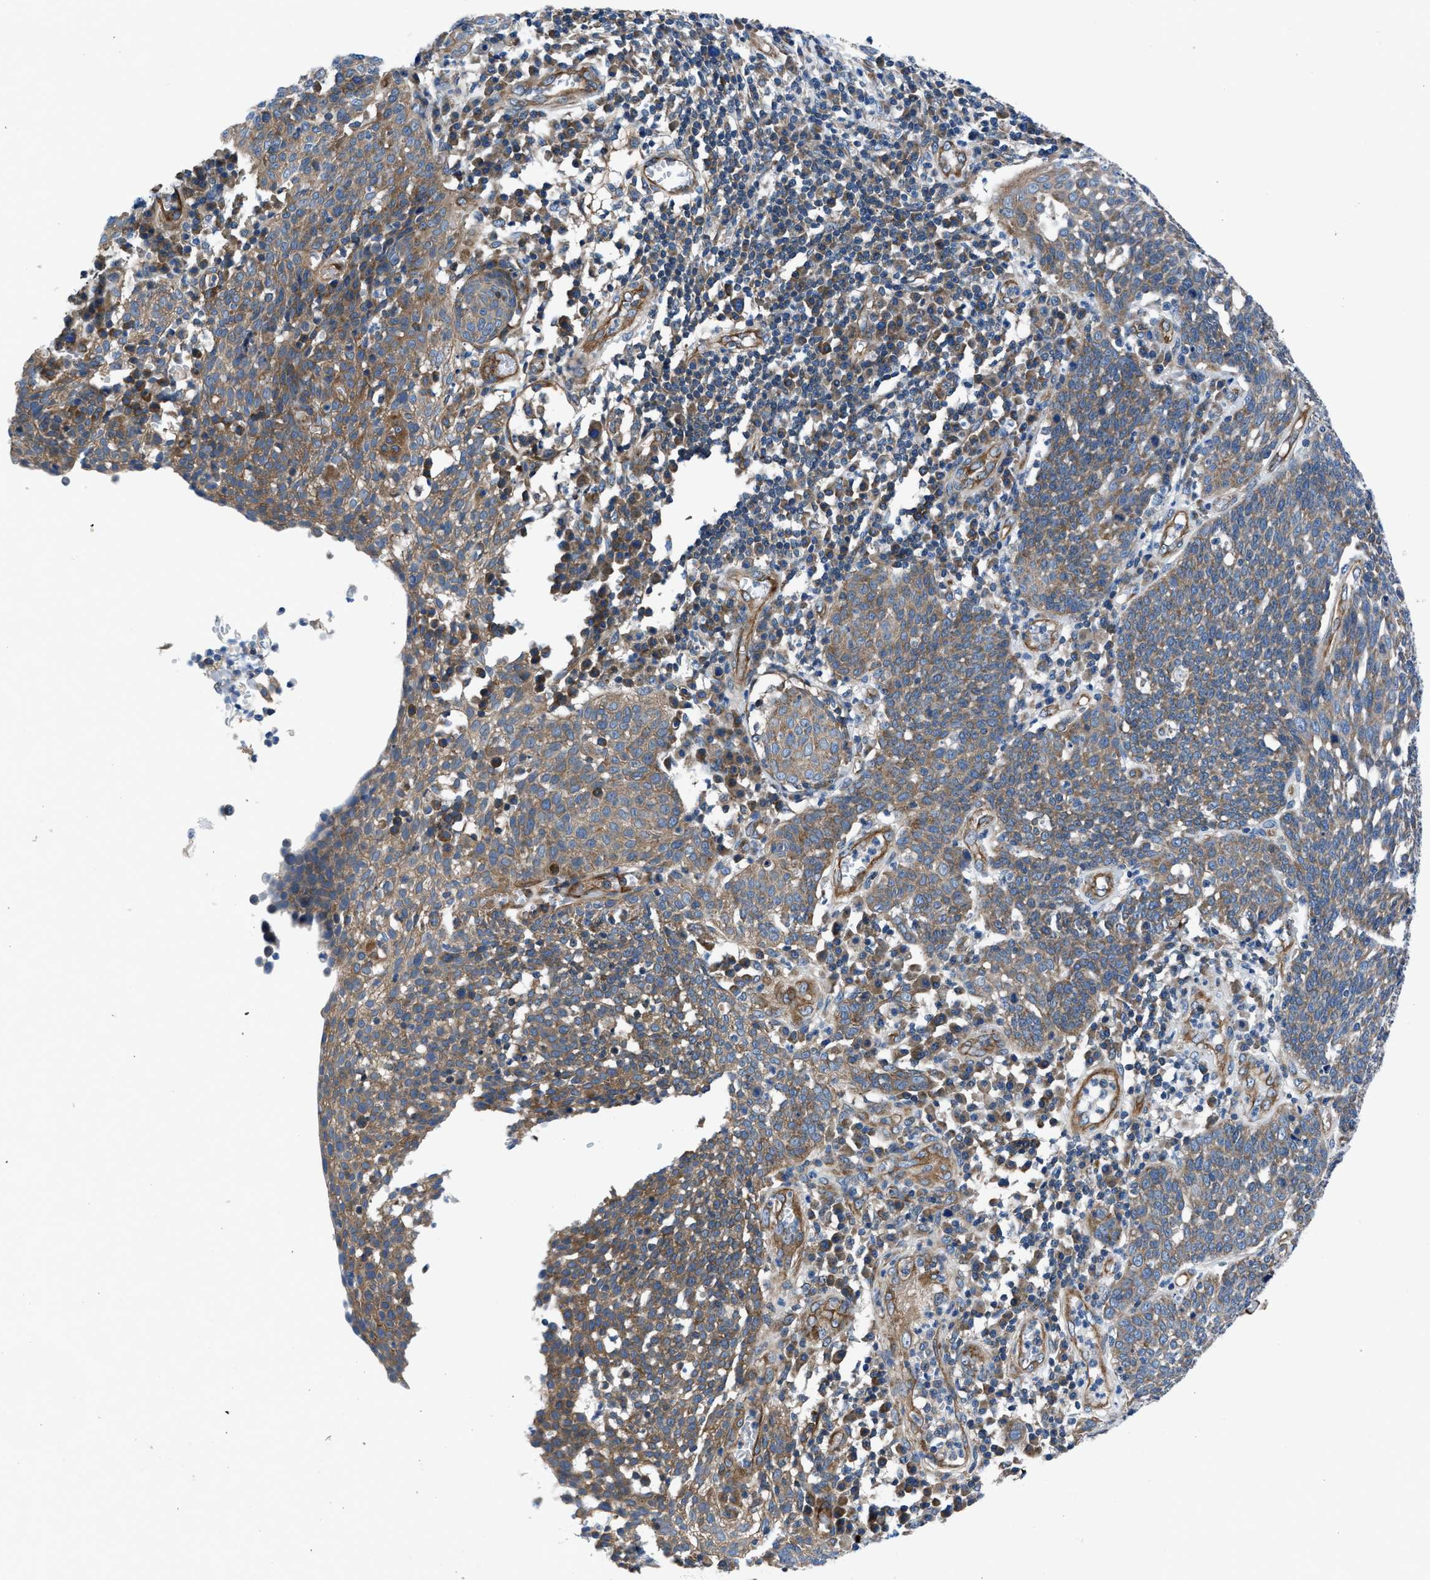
{"staining": {"intensity": "moderate", "quantity": ">75%", "location": "cytoplasmic/membranous"}, "tissue": "cervical cancer", "cell_type": "Tumor cells", "image_type": "cancer", "snomed": [{"axis": "morphology", "description": "Squamous cell carcinoma, NOS"}, {"axis": "topography", "description": "Cervix"}], "caption": "This is a histology image of immunohistochemistry (IHC) staining of squamous cell carcinoma (cervical), which shows moderate expression in the cytoplasmic/membranous of tumor cells.", "gene": "TRIP4", "patient": {"sex": "female", "age": 34}}